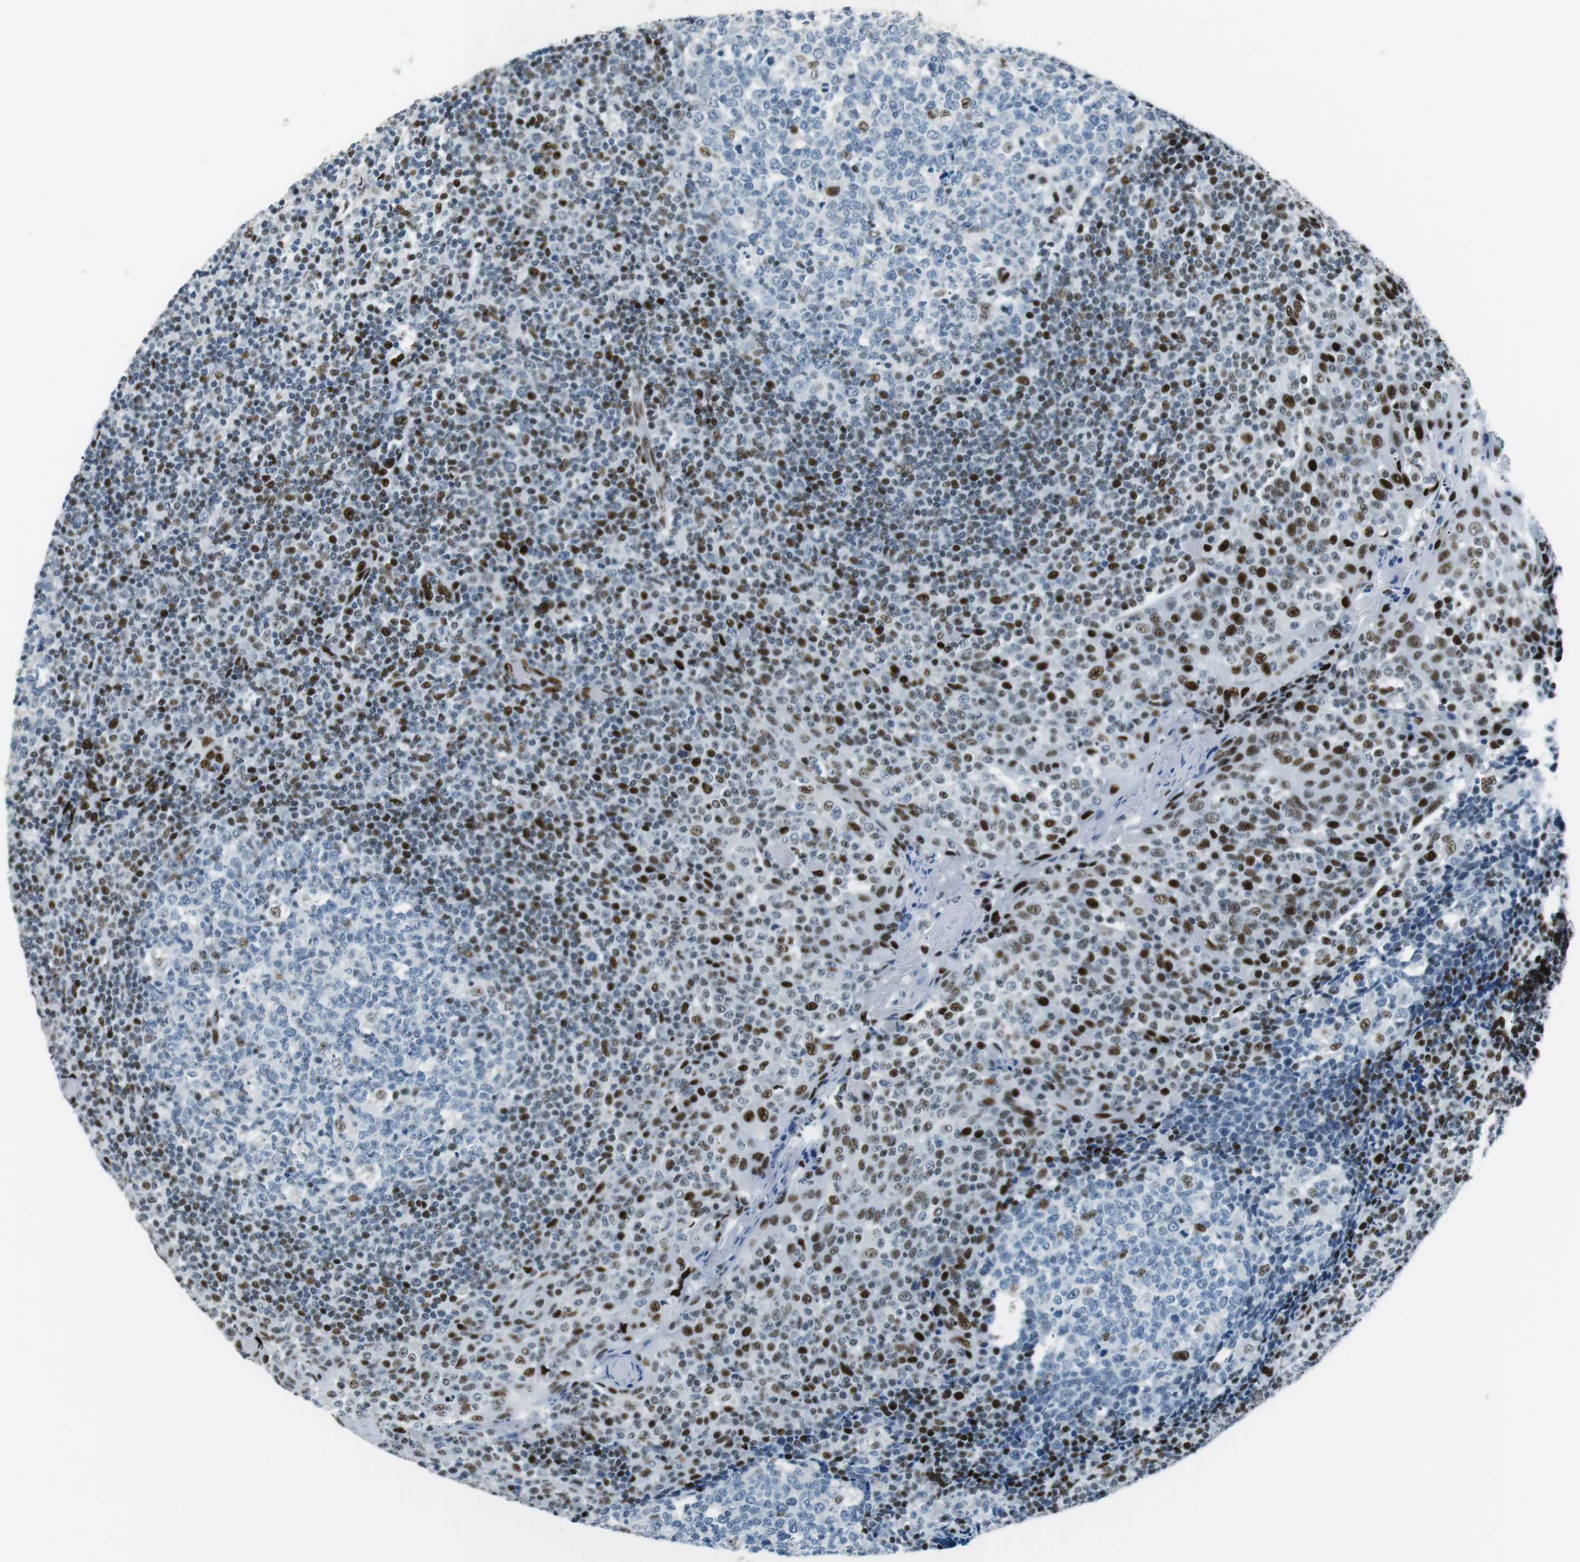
{"staining": {"intensity": "strong", "quantity": "<25%", "location": "nuclear"}, "tissue": "tonsil", "cell_type": "Germinal center cells", "image_type": "normal", "snomed": [{"axis": "morphology", "description": "Normal tissue, NOS"}, {"axis": "topography", "description": "Tonsil"}], "caption": "Immunohistochemistry (IHC) image of normal tonsil: tonsil stained using immunohistochemistry demonstrates medium levels of strong protein expression localized specifically in the nuclear of germinal center cells, appearing as a nuclear brown color.", "gene": "PML", "patient": {"sex": "female", "age": 19}}